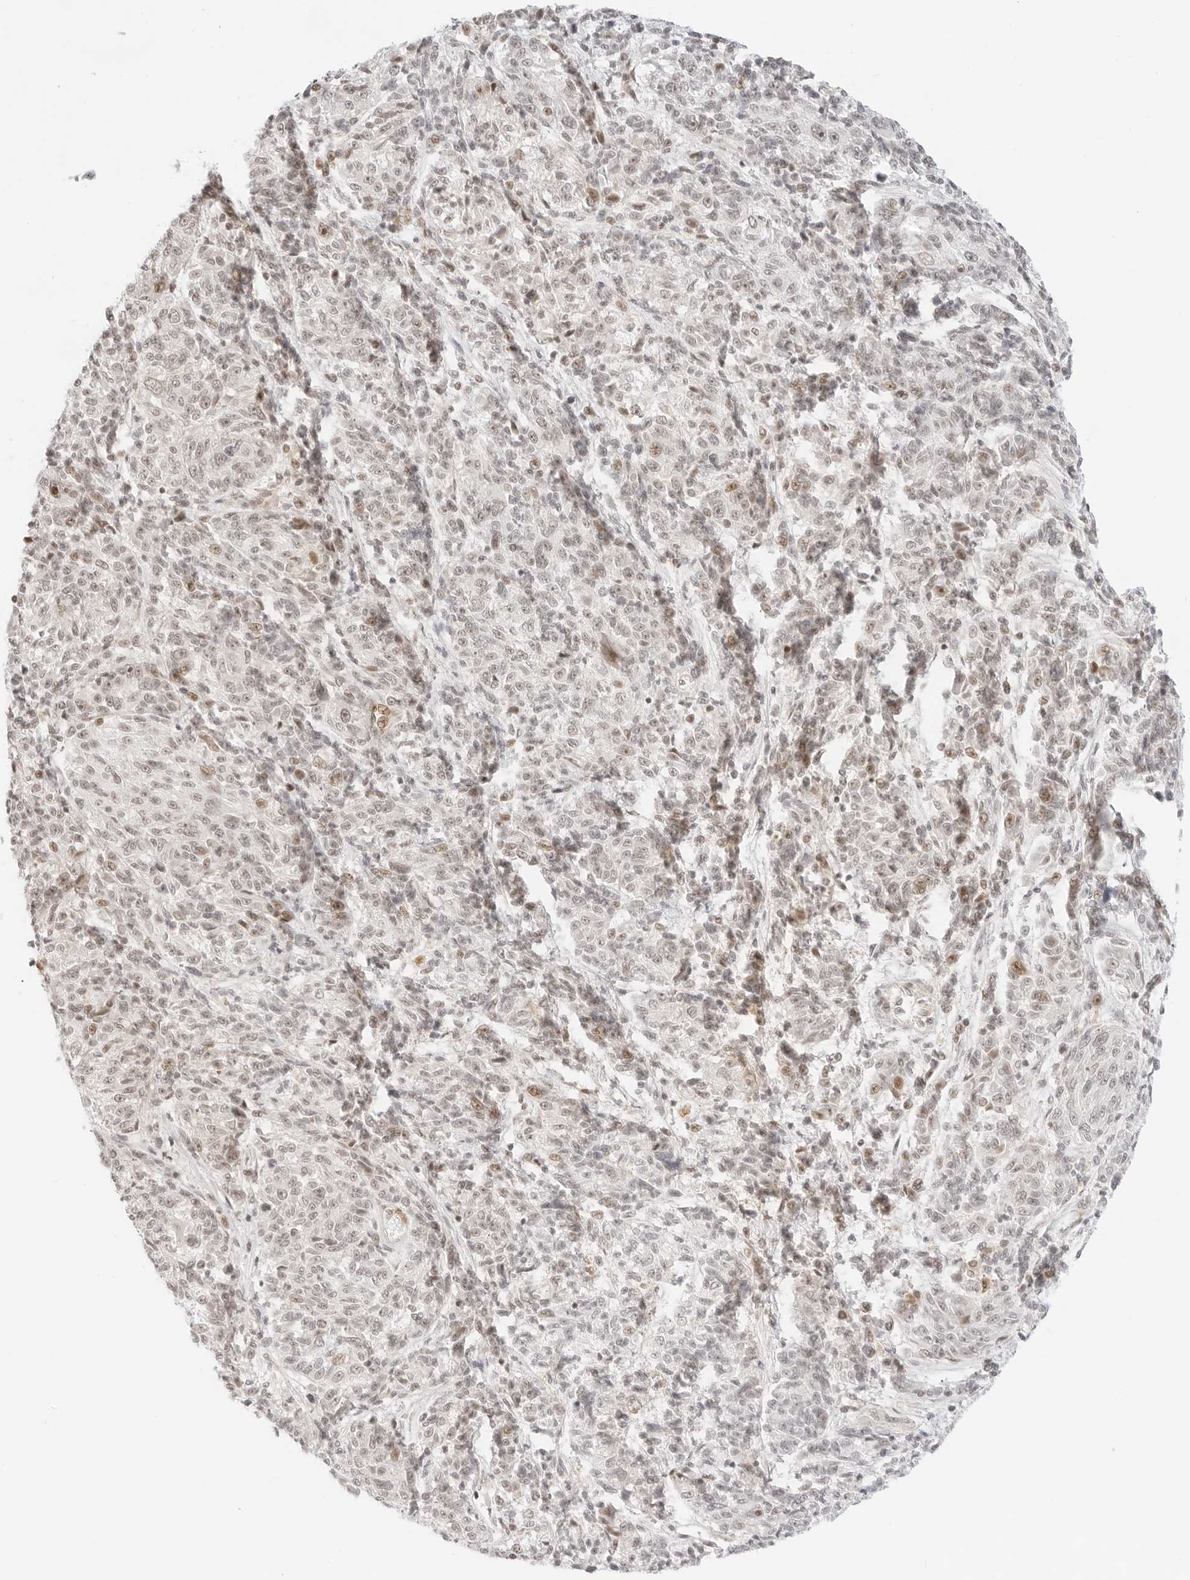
{"staining": {"intensity": "weak", "quantity": "<25%", "location": "nuclear"}, "tissue": "melanoma", "cell_type": "Tumor cells", "image_type": "cancer", "snomed": [{"axis": "morphology", "description": "Malignant melanoma, NOS"}, {"axis": "topography", "description": "Skin"}], "caption": "IHC of human malignant melanoma shows no expression in tumor cells.", "gene": "GNAS", "patient": {"sex": "male", "age": 53}}